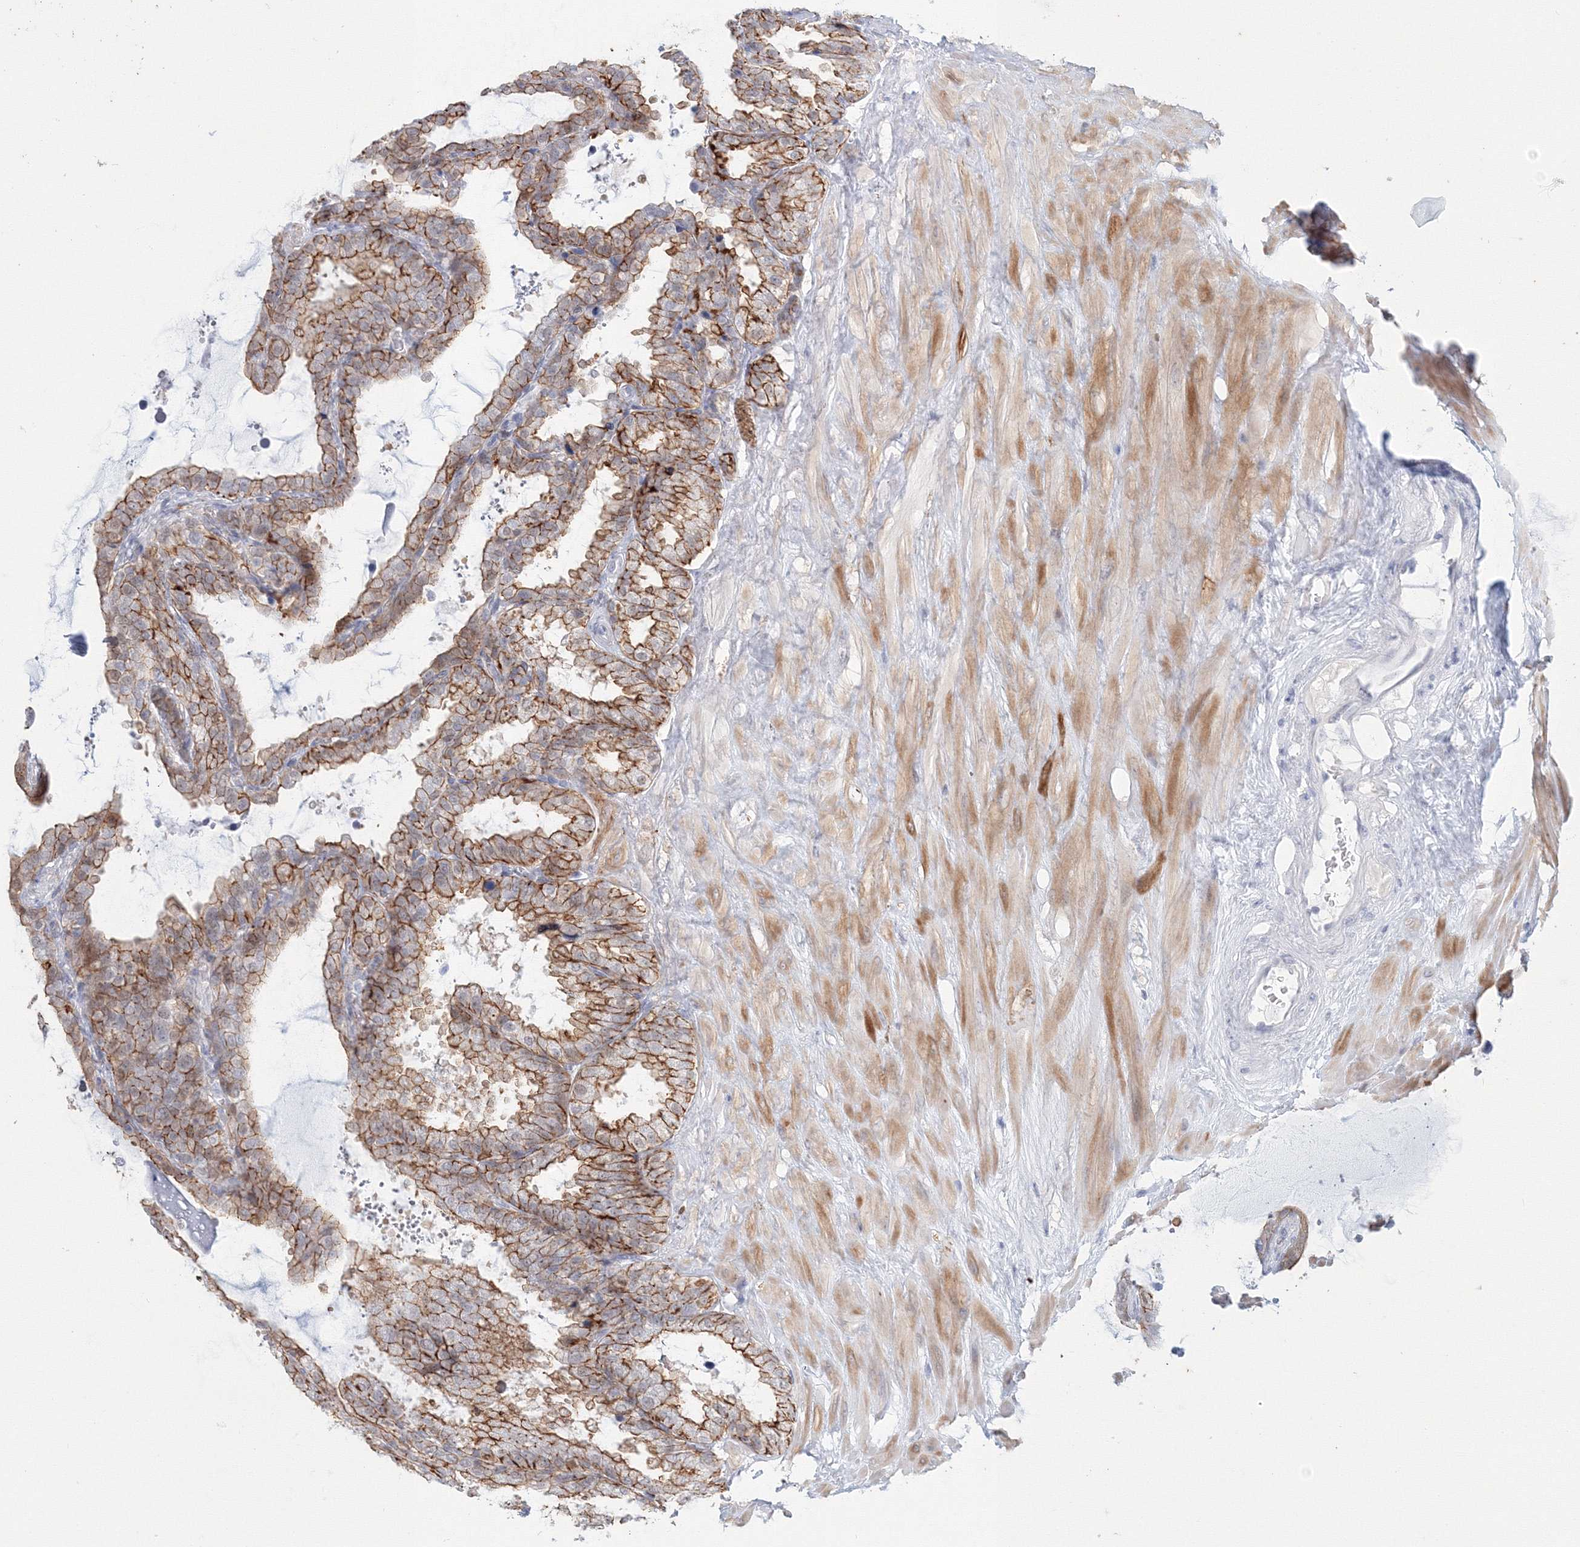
{"staining": {"intensity": "moderate", "quantity": ">75%", "location": "cytoplasmic/membranous"}, "tissue": "seminal vesicle", "cell_type": "Glandular cells", "image_type": "normal", "snomed": [{"axis": "morphology", "description": "Normal tissue, NOS"}, {"axis": "topography", "description": "Seminal veicle"}], "caption": "A photomicrograph showing moderate cytoplasmic/membranous expression in about >75% of glandular cells in normal seminal vesicle, as visualized by brown immunohistochemical staining.", "gene": "VSIG1", "patient": {"sex": "male", "age": 46}}